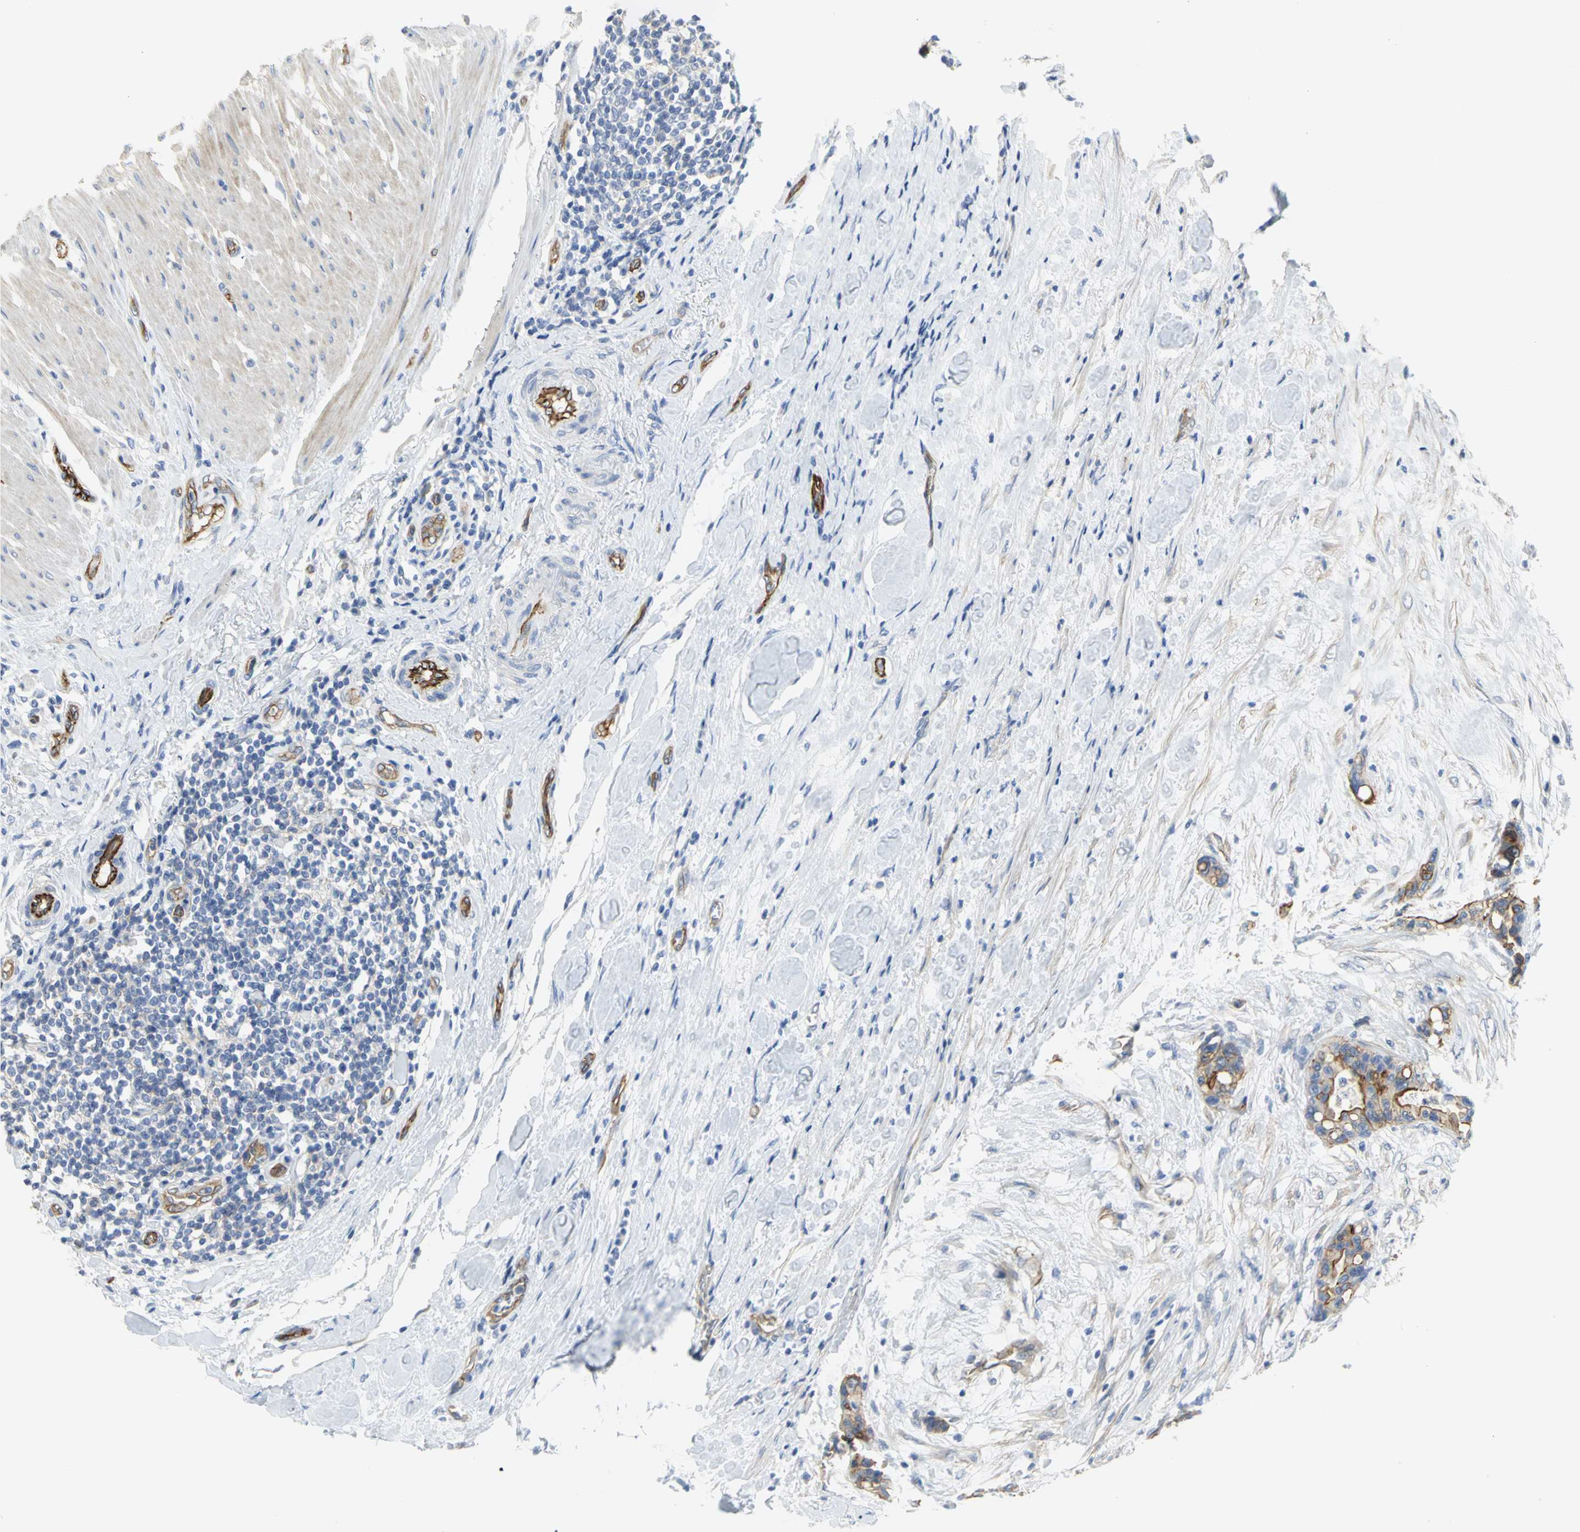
{"staining": {"intensity": "moderate", "quantity": "25%-75%", "location": "cytoplasmic/membranous"}, "tissue": "colorectal cancer", "cell_type": "Tumor cells", "image_type": "cancer", "snomed": [{"axis": "morphology", "description": "Adenocarcinoma, NOS"}, {"axis": "topography", "description": "Colon"}], "caption": "High-power microscopy captured an immunohistochemistry image of colorectal cancer (adenocarcinoma), revealing moderate cytoplasmic/membranous positivity in about 25%-75% of tumor cells.", "gene": "FLNB", "patient": {"sex": "male", "age": 82}}